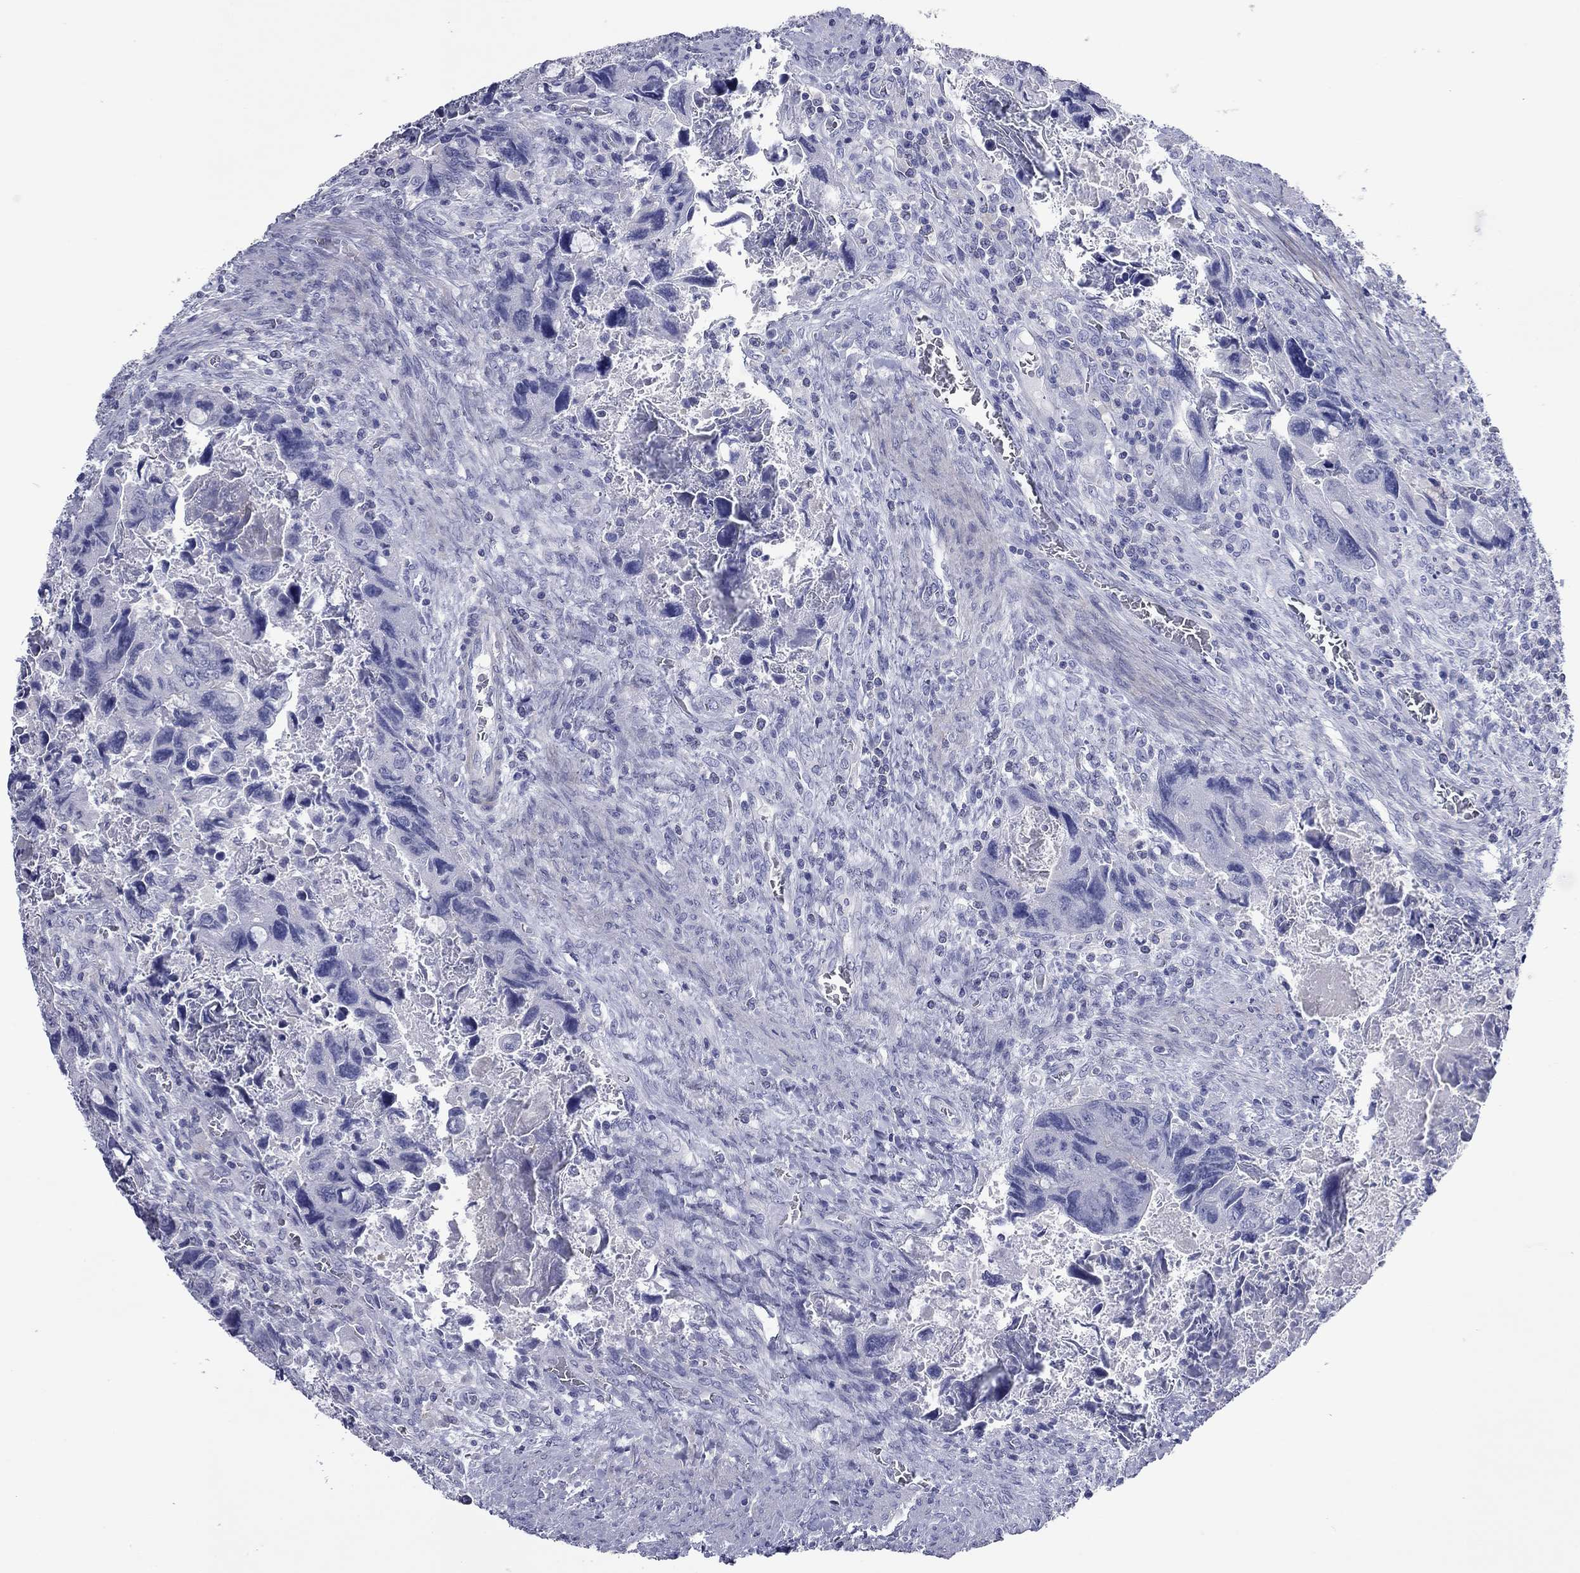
{"staining": {"intensity": "negative", "quantity": "none", "location": "none"}, "tissue": "colorectal cancer", "cell_type": "Tumor cells", "image_type": "cancer", "snomed": [{"axis": "morphology", "description": "Adenocarcinoma, NOS"}, {"axis": "topography", "description": "Rectum"}], "caption": "Immunohistochemistry image of neoplastic tissue: colorectal cancer (adenocarcinoma) stained with DAB (3,3'-diaminobenzidine) demonstrates no significant protein staining in tumor cells.", "gene": "ACTL7B", "patient": {"sex": "male", "age": 62}}